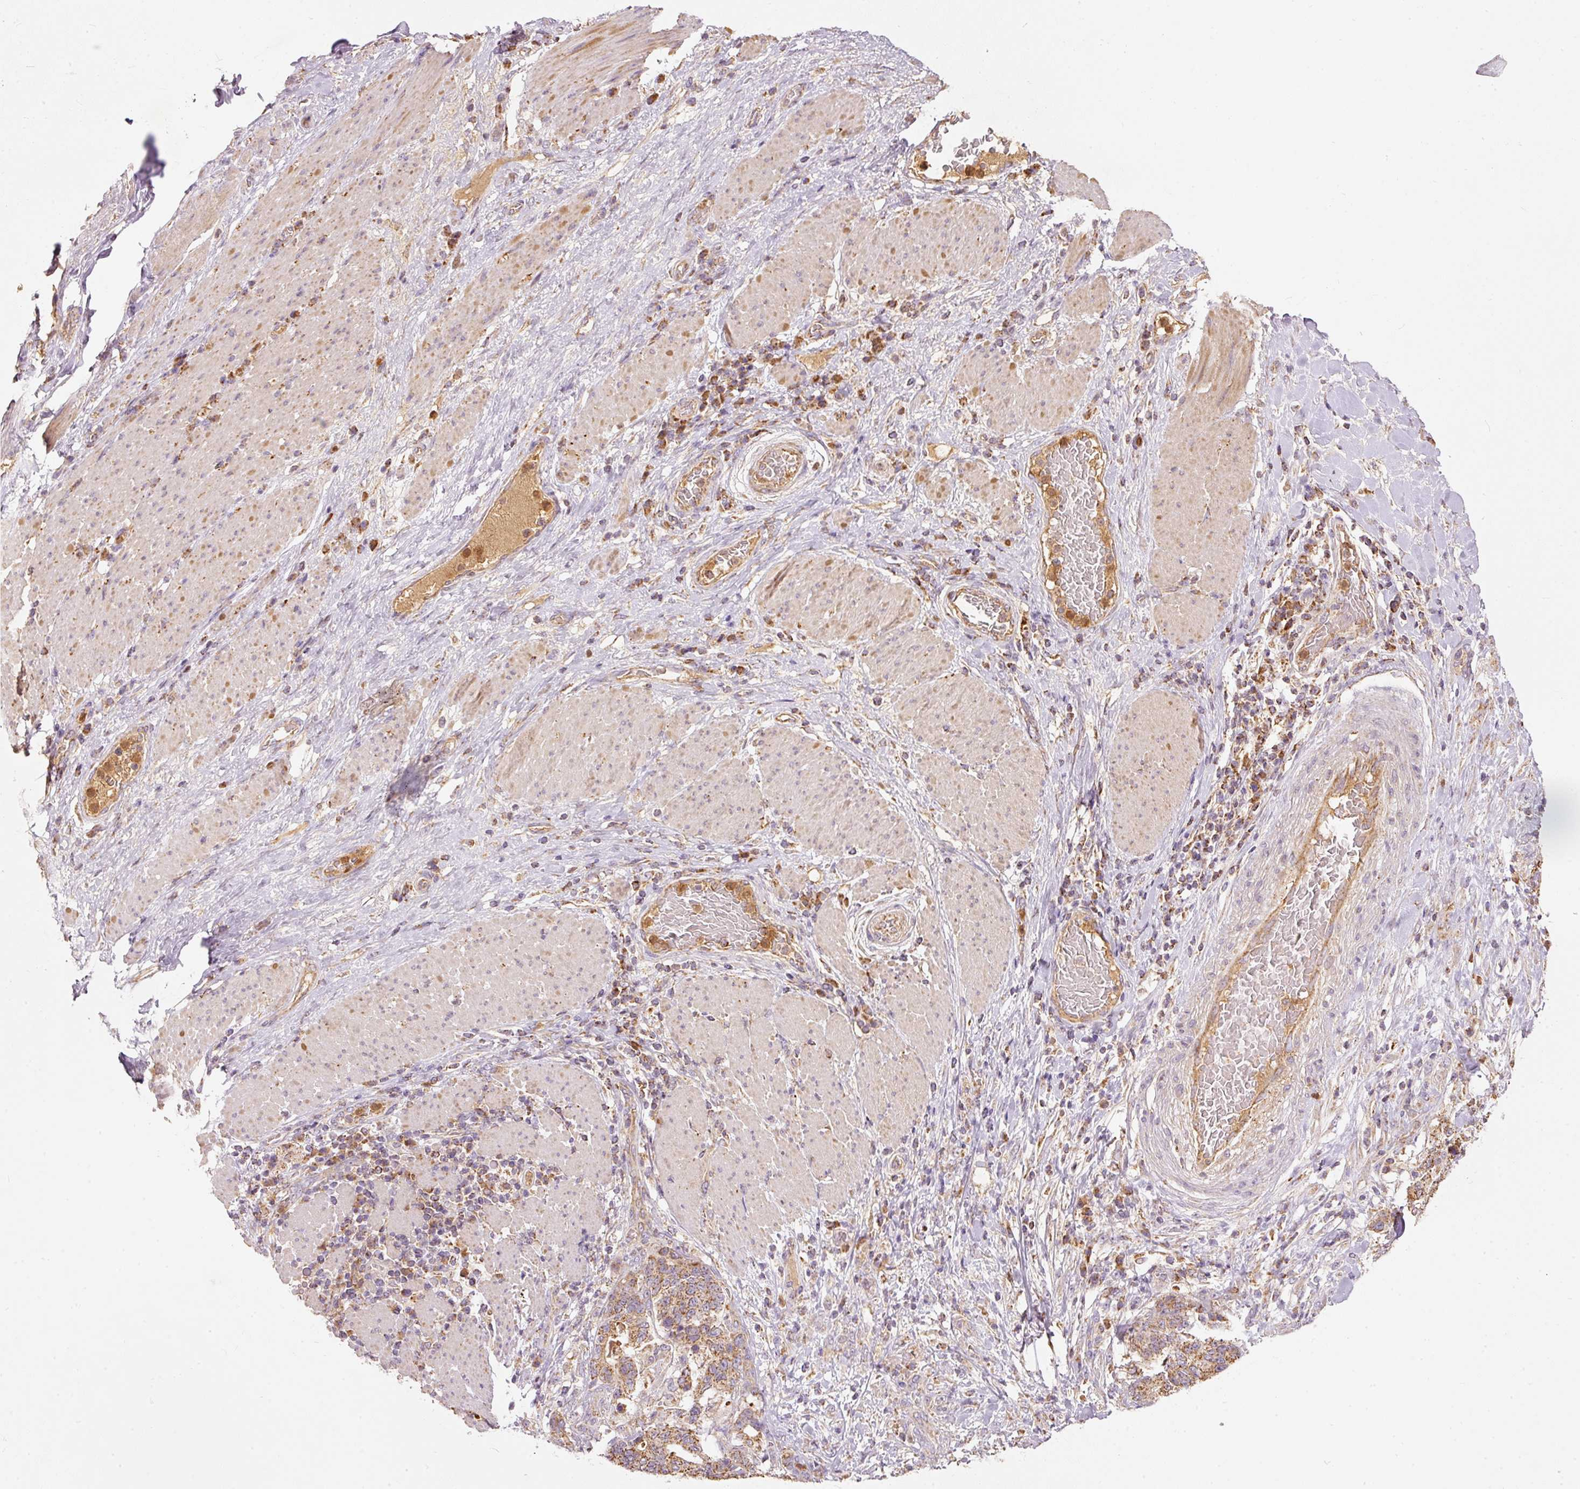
{"staining": {"intensity": "moderate", "quantity": ">75%", "location": "cytoplasmic/membranous"}, "tissue": "stomach cancer", "cell_type": "Tumor cells", "image_type": "cancer", "snomed": [{"axis": "morphology", "description": "Normal tissue, NOS"}, {"axis": "morphology", "description": "Adenocarcinoma, NOS"}, {"axis": "topography", "description": "Stomach"}], "caption": "Tumor cells demonstrate moderate cytoplasmic/membranous staining in about >75% of cells in stomach adenocarcinoma.", "gene": "PSENEN", "patient": {"sex": "female", "age": 64}}